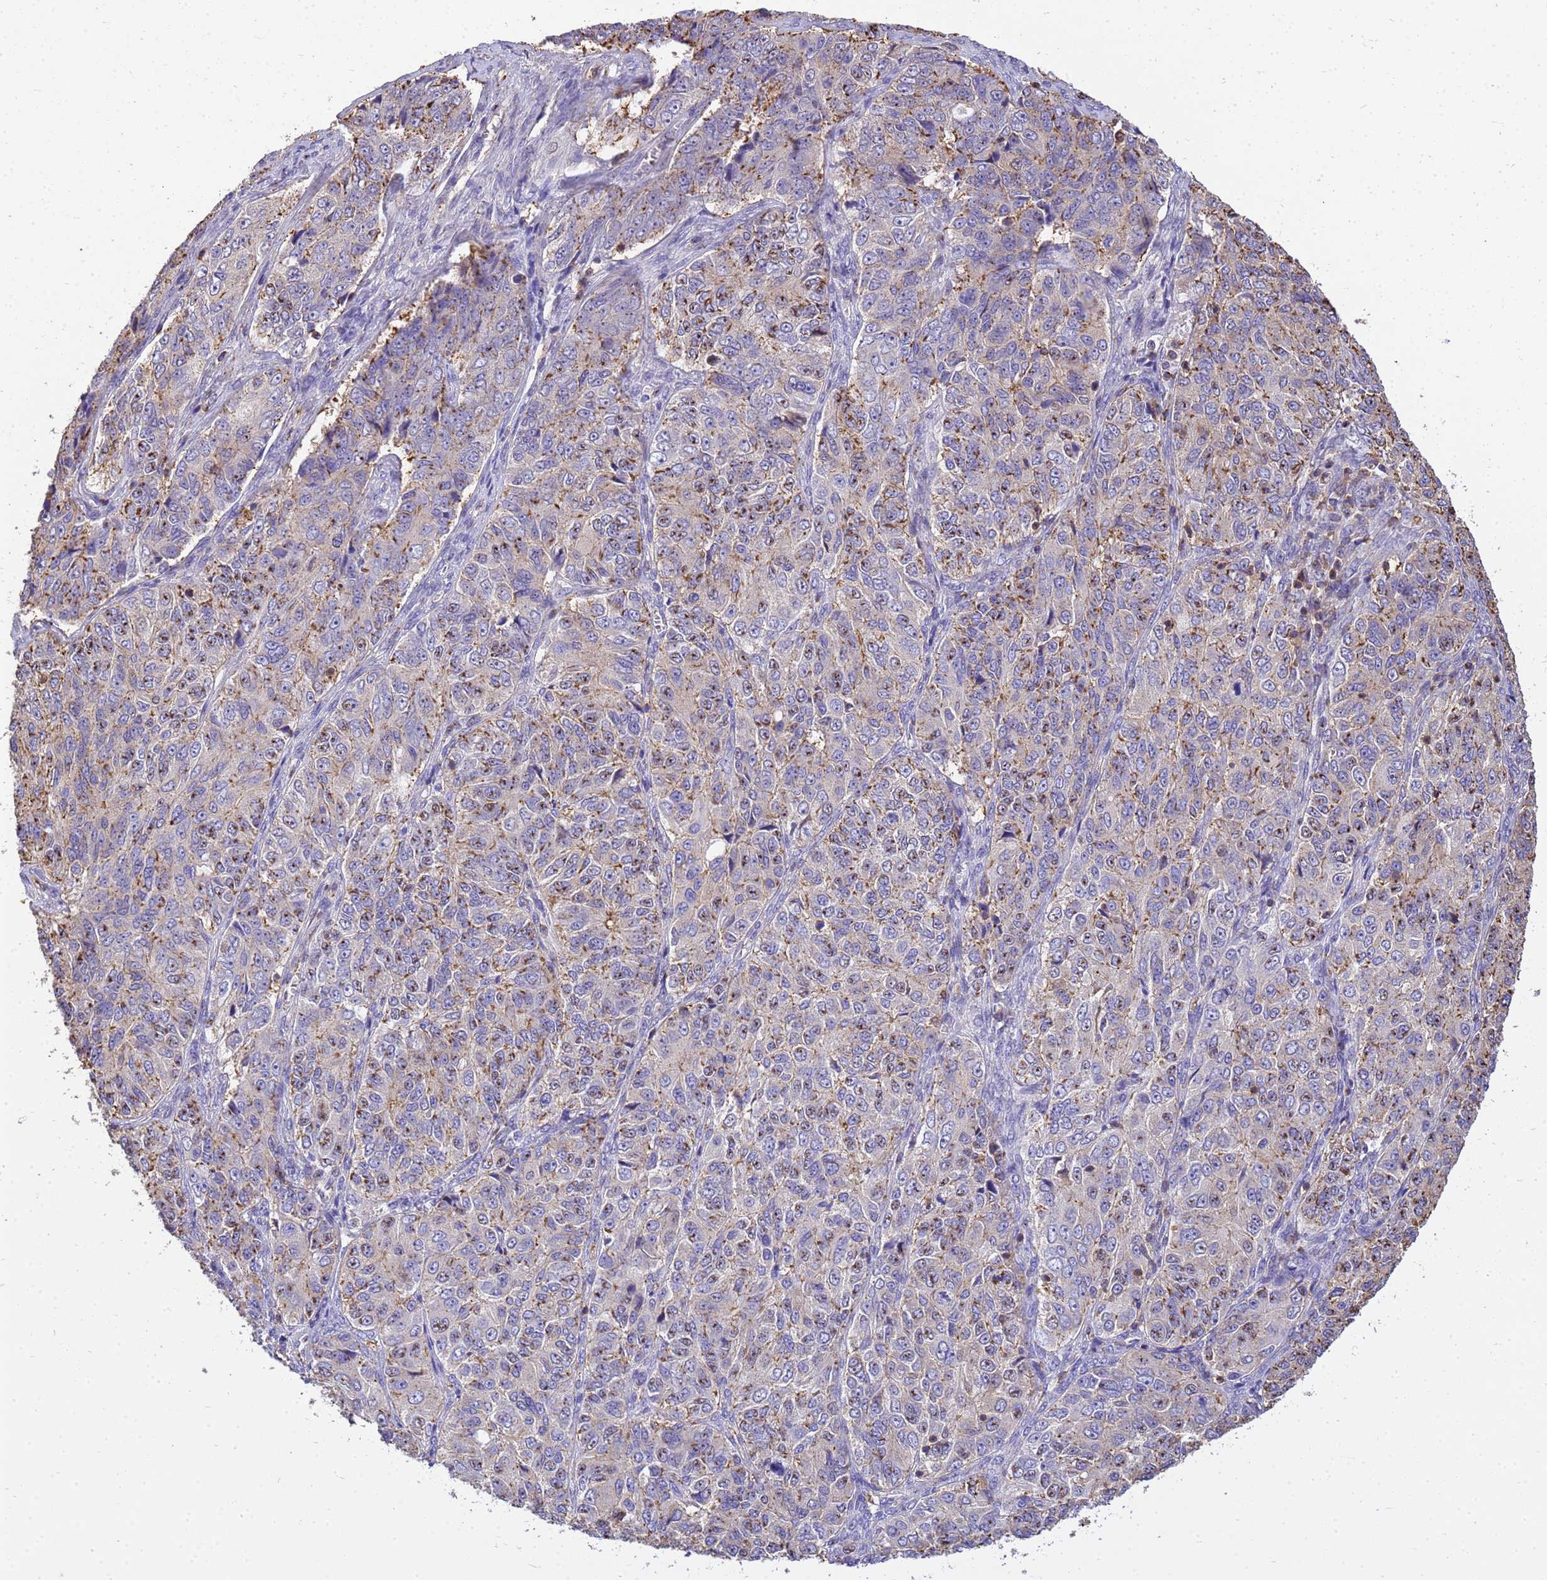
{"staining": {"intensity": "moderate", "quantity": "25%-75%", "location": "cytoplasmic/membranous"}, "tissue": "ovarian cancer", "cell_type": "Tumor cells", "image_type": "cancer", "snomed": [{"axis": "morphology", "description": "Carcinoma, endometroid"}, {"axis": "topography", "description": "Ovary"}], "caption": "A micrograph showing moderate cytoplasmic/membranous staining in approximately 25%-75% of tumor cells in ovarian endometroid carcinoma, as visualized by brown immunohistochemical staining.", "gene": "WDR64", "patient": {"sex": "female", "age": 51}}